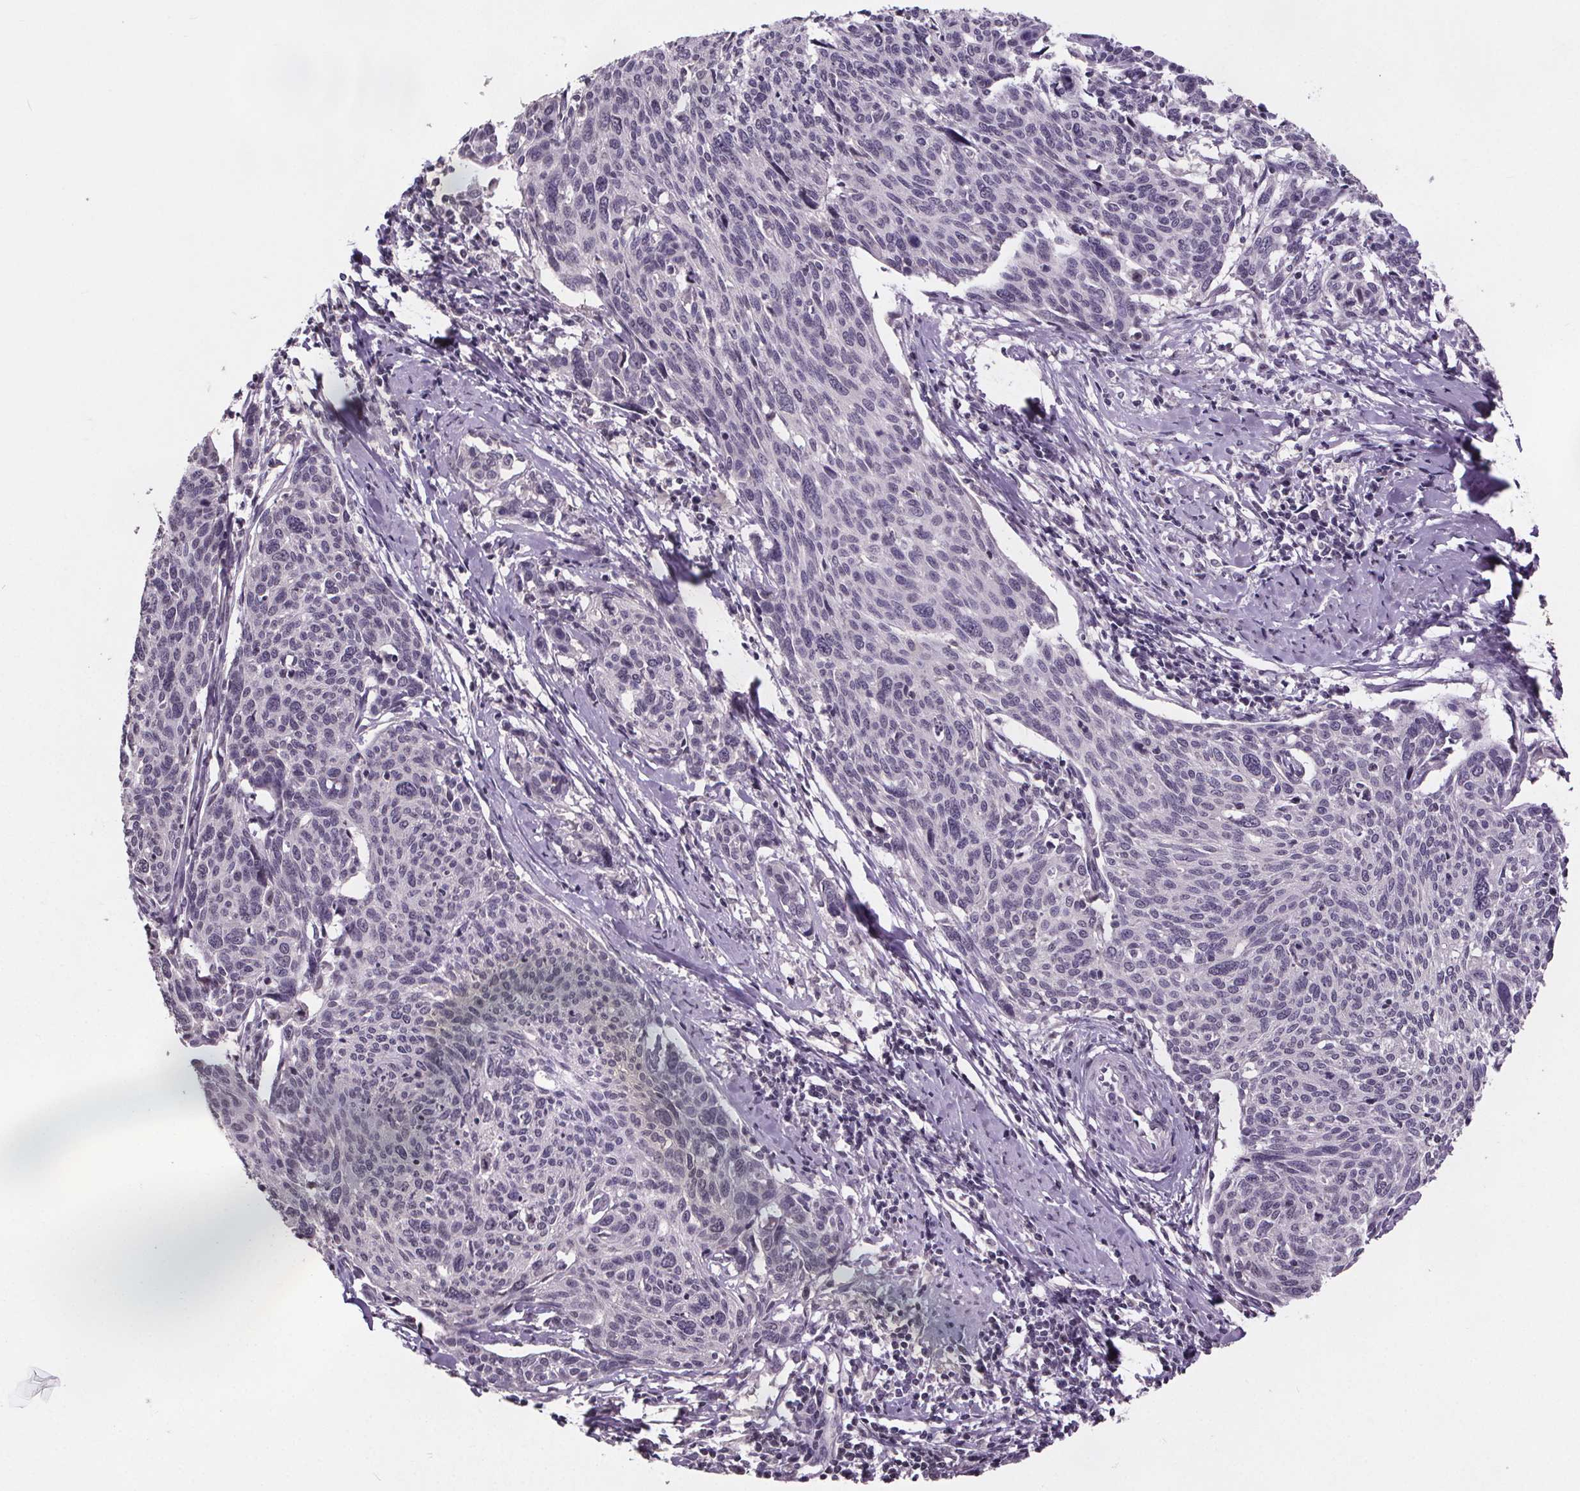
{"staining": {"intensity": "negative", "quantity": "none", "location": "none"}, "tissue": "cervical cancer", "cell_type": "Tumor cells", "image_type": "cancer", "snomed": [{"axis": "morphology", "description": "Squamous cell carcinoma, NOS"}, {"axis": "topography", "description": "Cervix"}], "caption": "Photomicrograph shows no significant protein staining in tumor cells of cervical squamous cell carcinoma.", "gene": "NKX6-1", "patient": {"sex": "female", "age": 49}}